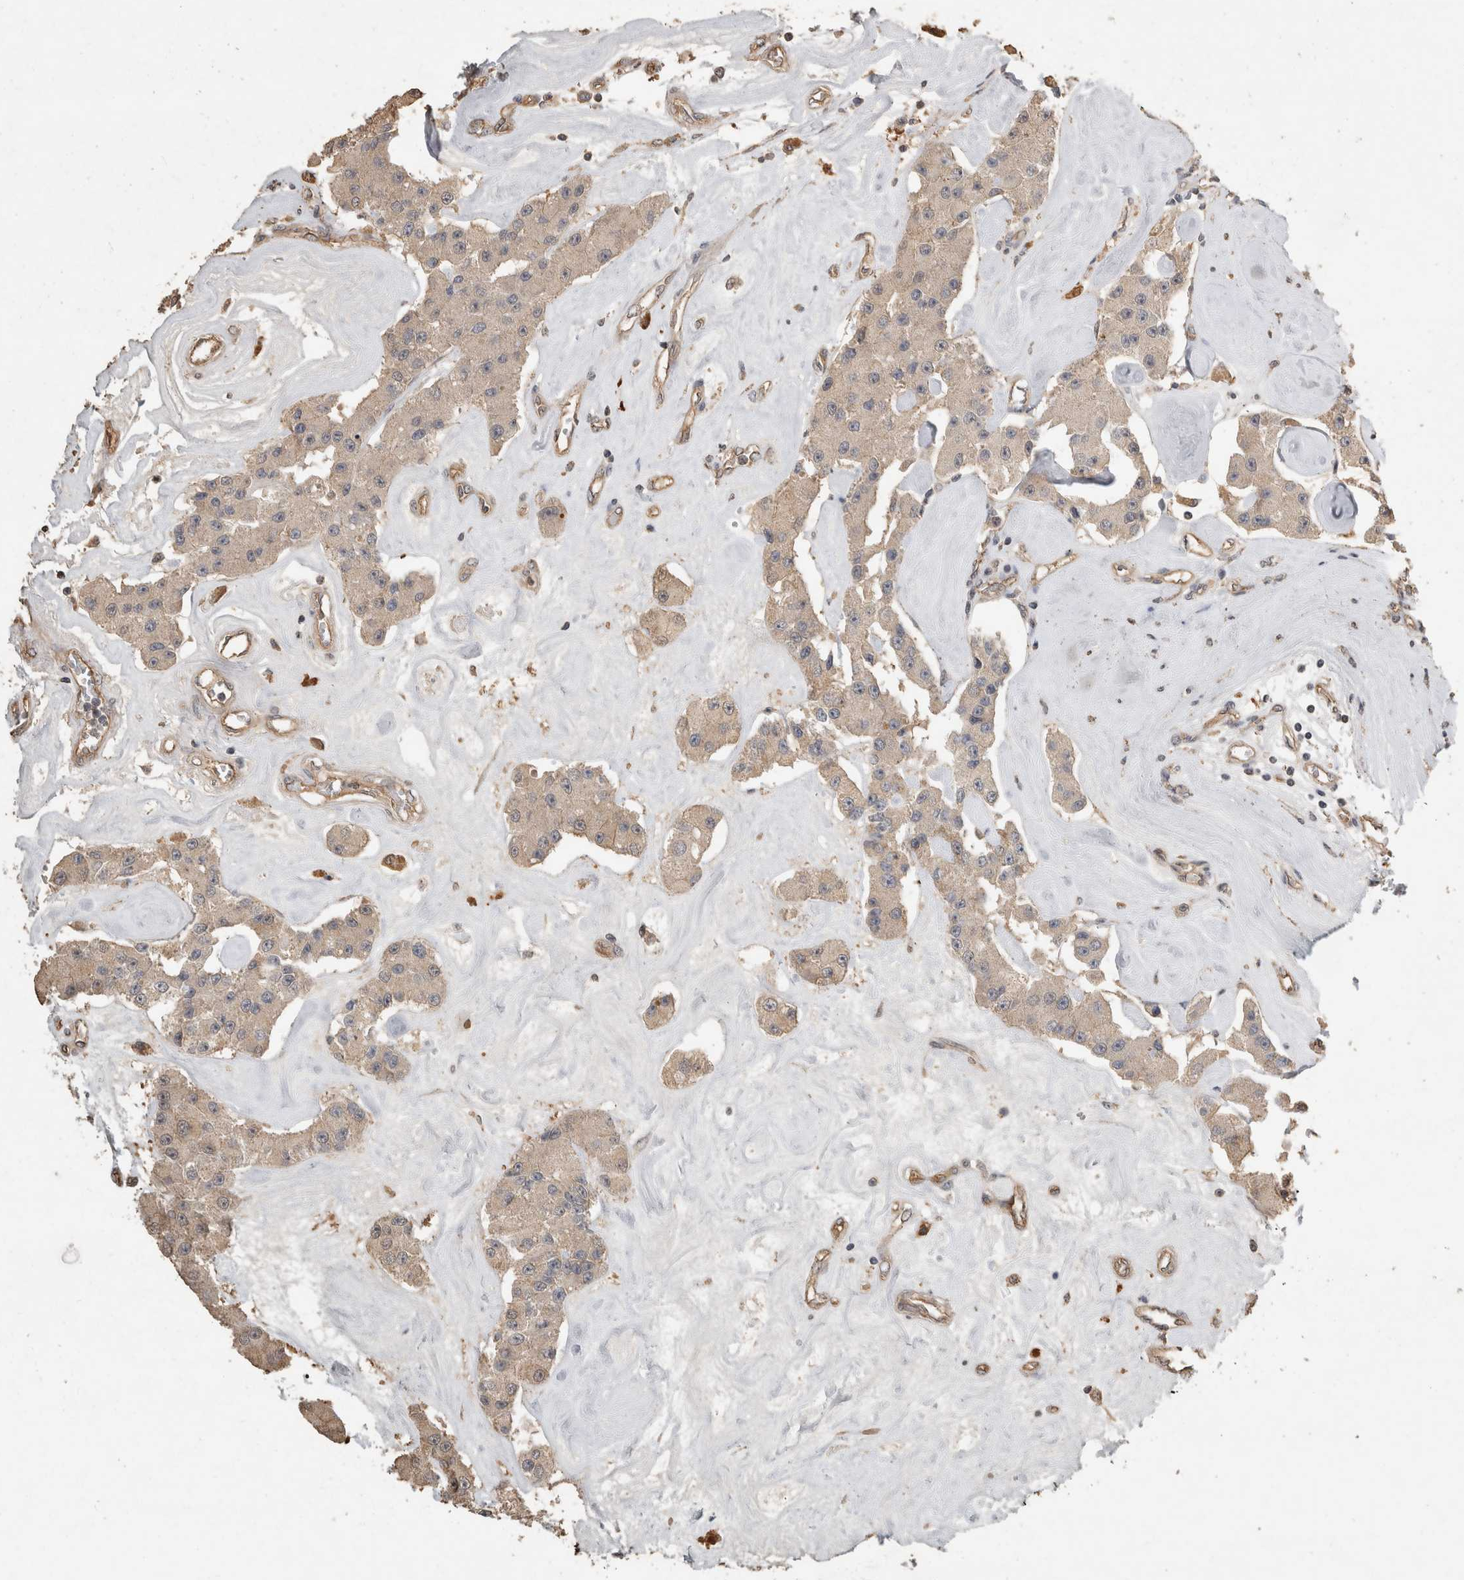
{"staining": {"intensity": "weak", "quantity": "25%-75%", "location": "cytoplasmic/membranous"}, "tissue": "carcinoid", "cell_type": "Tumor cells", "image_type": "cancer", "snomed": [{"axis": "morphology", "description": "Carcinoid, malignant, NOS"}, {"axis": "topography", "description": "Pancreas"}], "caption": "A histopathology image of human carcinoid (malignant) stained for a protein exhibits weak cytoplasmic/membranous brown staining in tumor cells. The staining was performed using DAB (3,3'-diaminobenzidine), with brown indicating positive protein expression. Nuclei are stained blue with hematoxylin.", "gene": "RHPN1", "patient": {"sex": "male", "age": 41}}